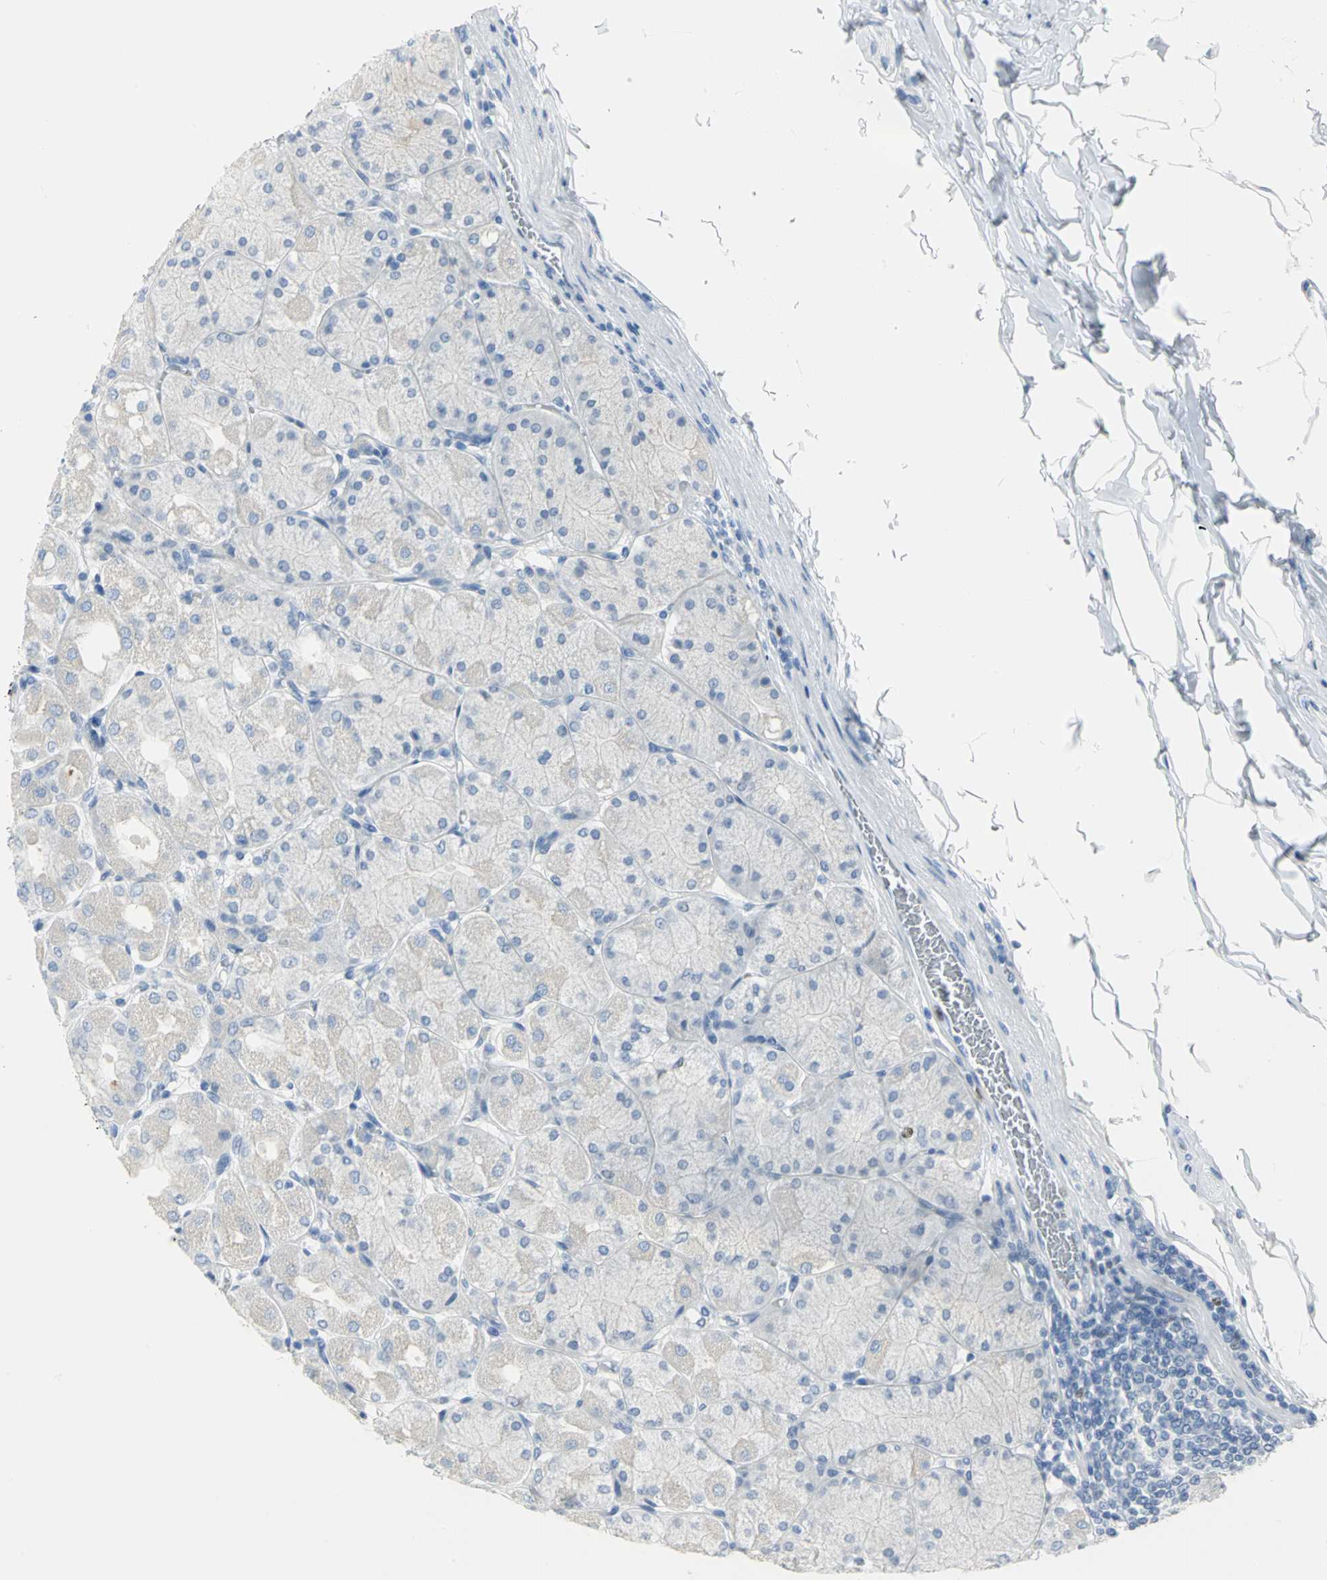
{"staining": {"intensity": "strong", "quantity": "<25%", "location": "nuclear"}, "tissue": "stomach", "cell_type": "Glandular cells", "image_type": "normal", "snomed": [{"axis": "morphology", "description": "Normal tissue, NOS"}, {"axis": "topography", "description": "Stomach, upper"}], "caption": "Protein staining by IHC shows strong nuclear positivity in about <25% of glandular cells in unremarkable stomach. (IHC, brightfield microscopy, high magnification).", "gene": "MCM3", "patient": {"sex": "female", "age": 56}}